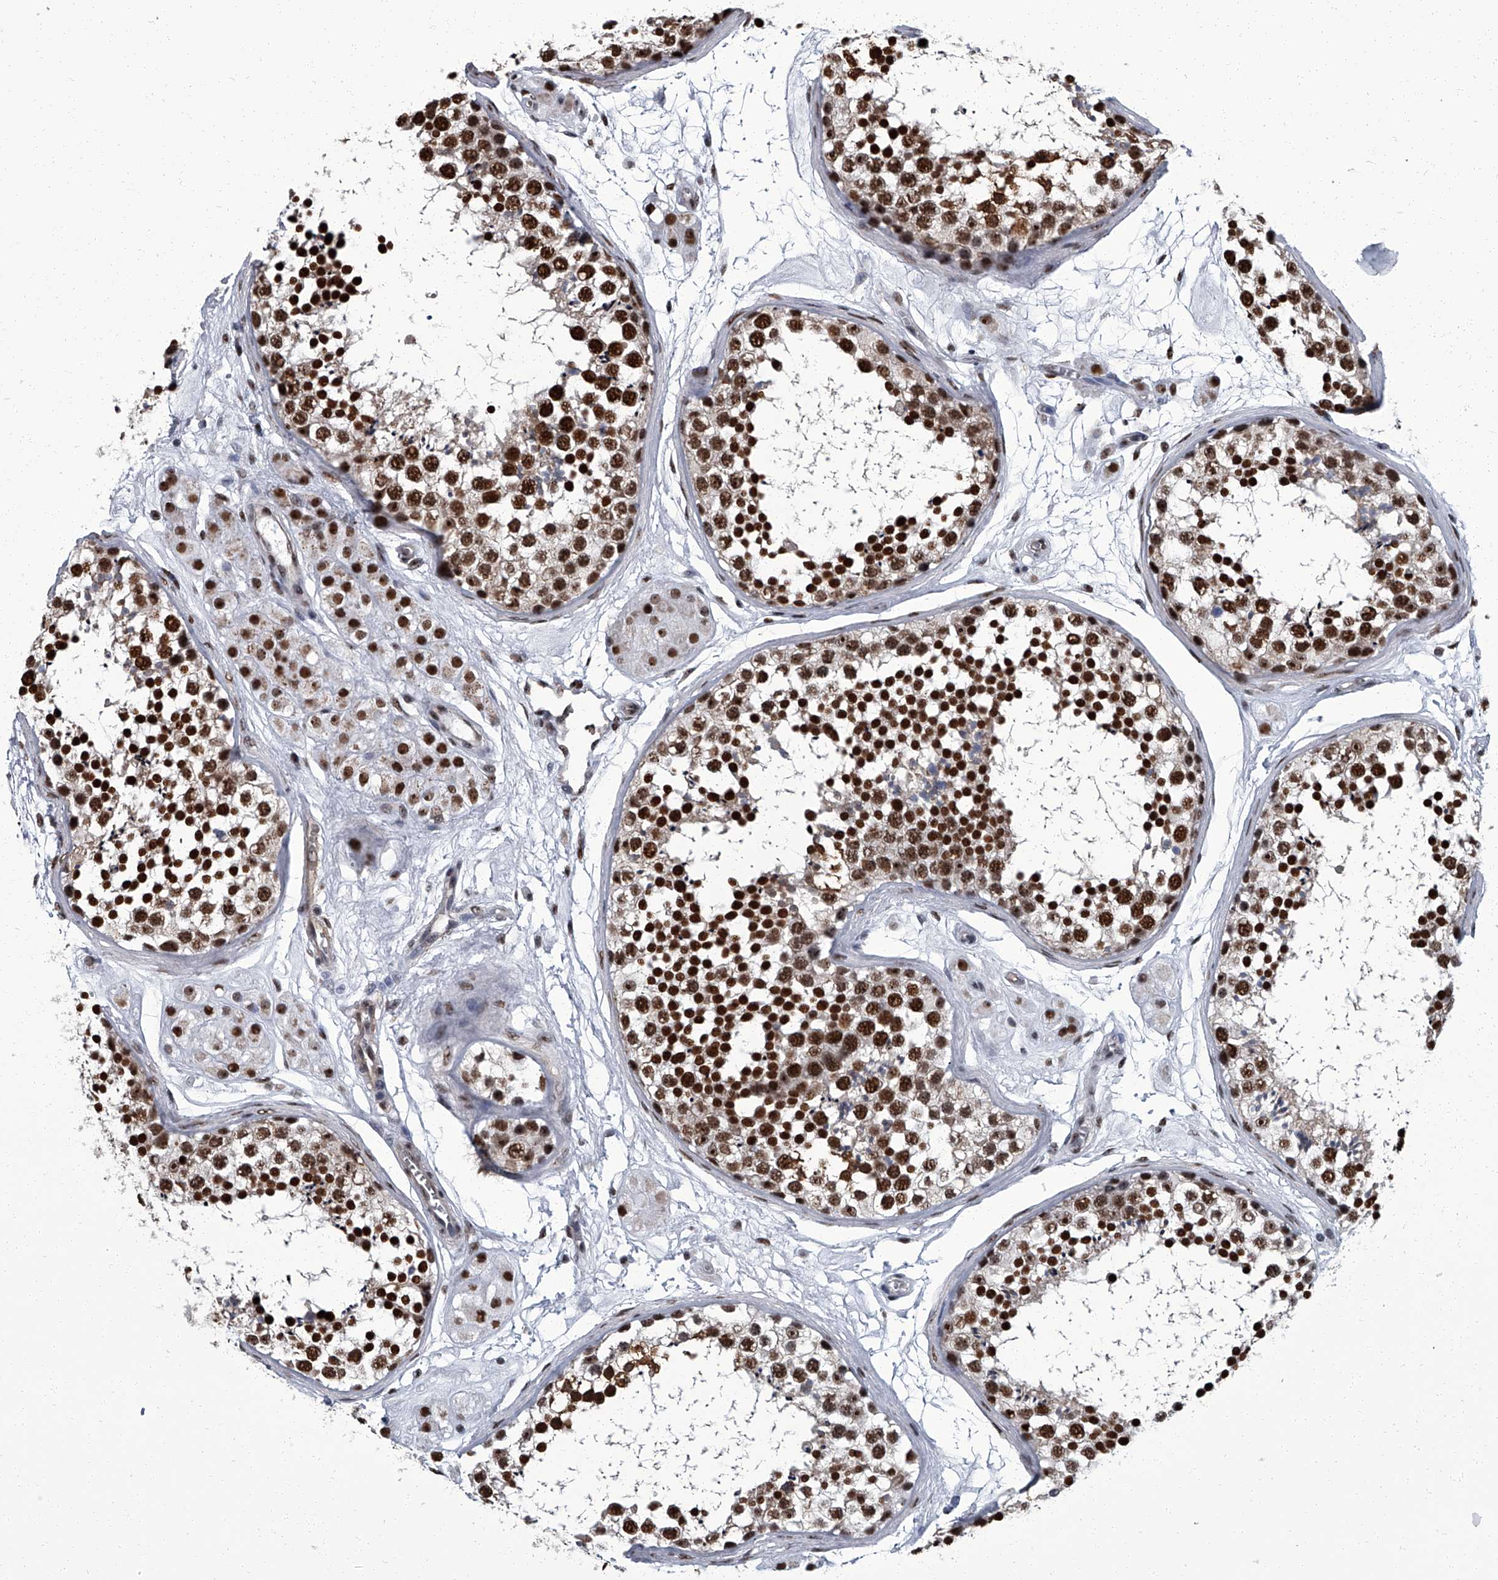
{"staining": {"intensity": "strong", "quantity": ">75%", "location": "nuclear"}, "tissue": "testis", "cell_type": "Cells in seminiferous ducts", "image_type": "normal", "snomed": [{"axis": "morphology", "description": "Normal tissue, NOS"}, {"axis": "topography", "description": "Testis"}], "caption": "The histopathology image exhibits a brown stain indicating the presence of a protein in the nuclear of cells in seminiferous ducts in testis. The staining was performed using DAB (3,3'-diaminobenzidine) to visualize the protein expression in brown, while the nuclei were stained in blue with hematoxylin (Magnification: 20x).", "gene": "ZNF518B", "patient": {"sex": "male", "age": 56}}